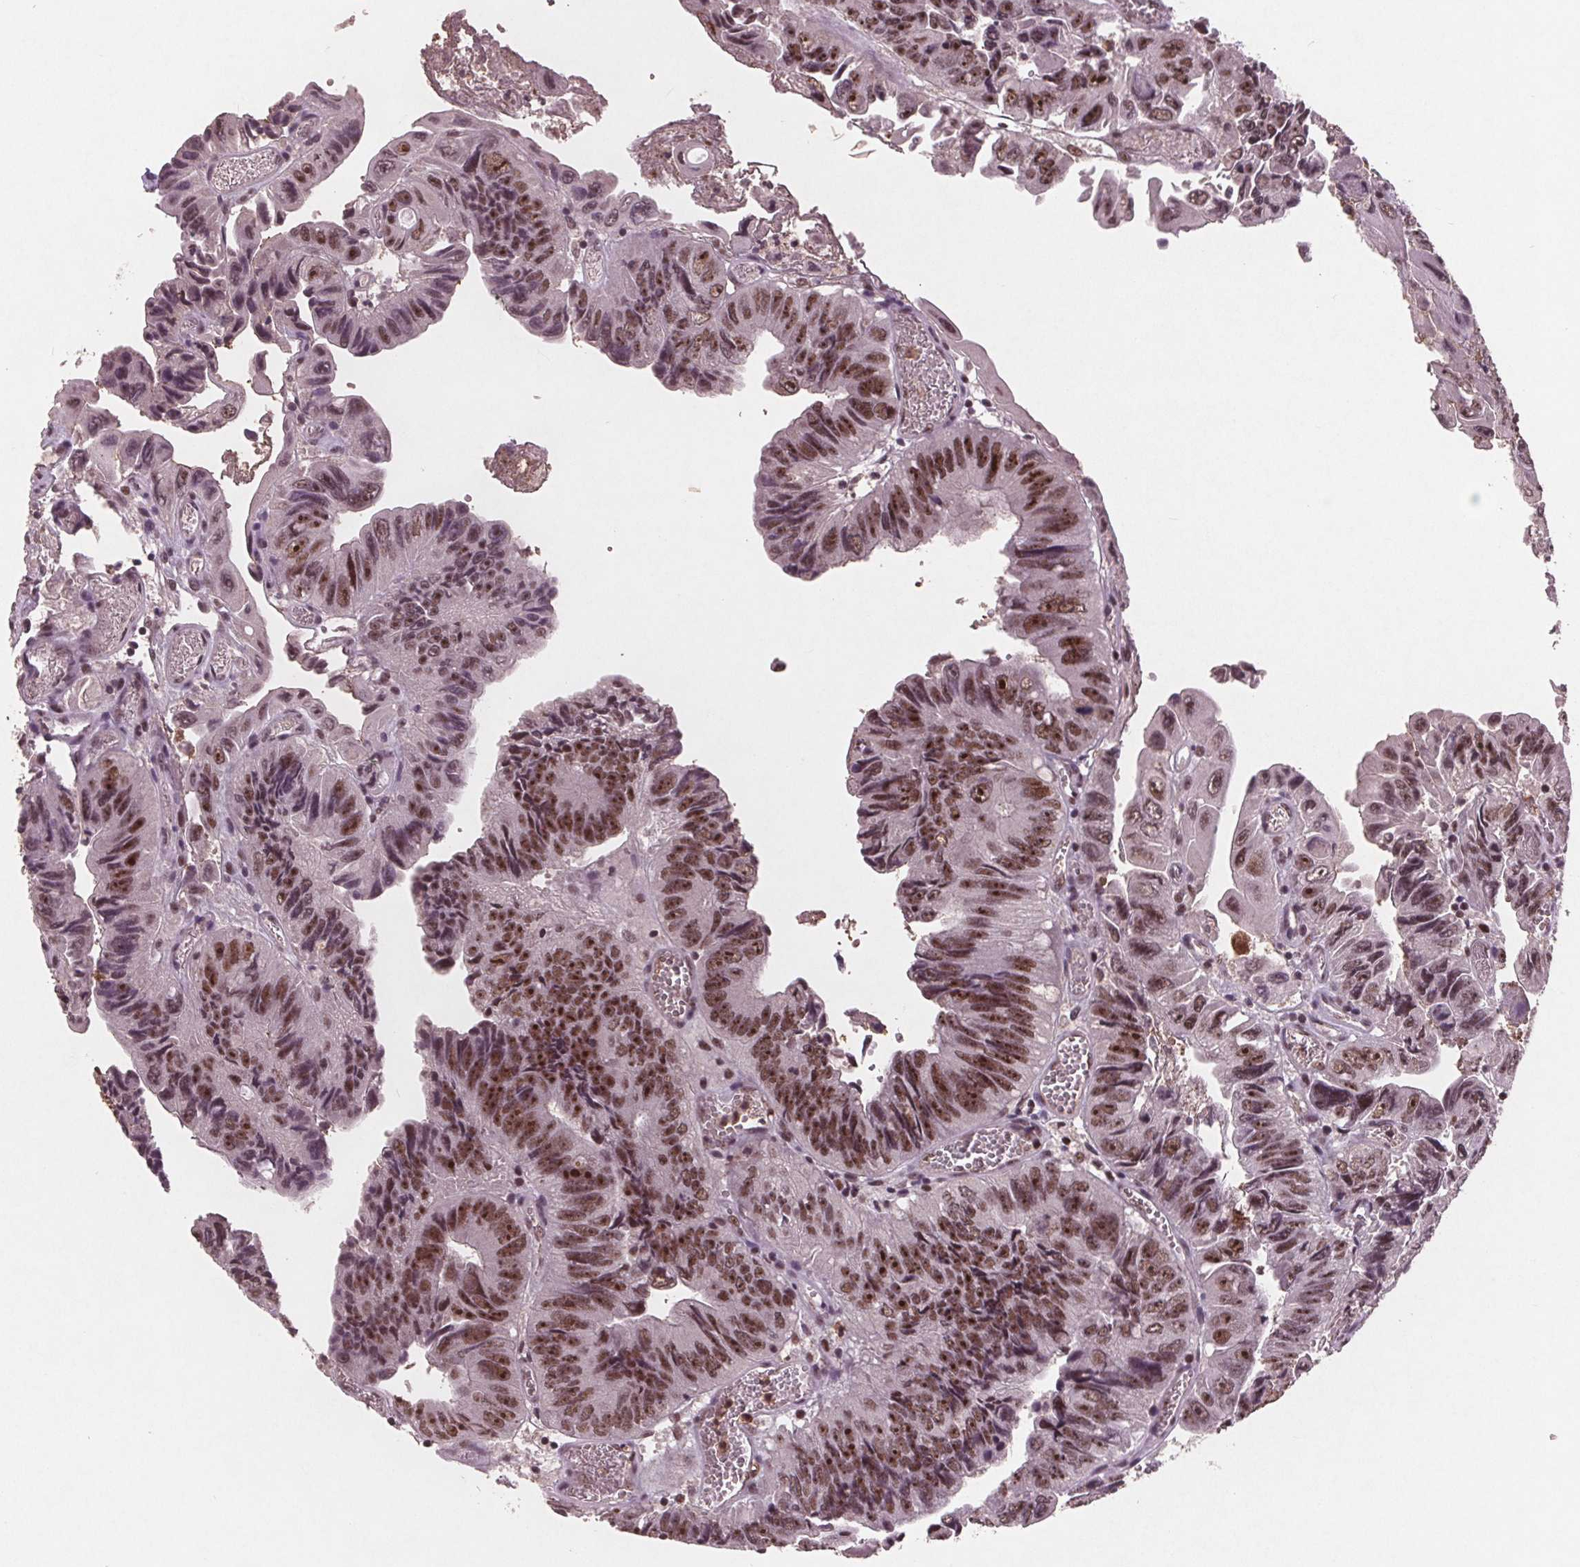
{"staining": {"intensity": "moderate", "quantity": ">75%", "location": "nuclear"}, "tissue": "colorectal cancer", "cell_type": "Tumor cells", "image_type": "cancer", "snomed": [{"axis": "morphology", "description": "Adenocarcinoma, NOS"}, {"axis": "topography", "description": "Colon"}], "caption": "Human adenocarcinoma (colorectal) stained with a protein marker displays moderate staining in tumor cells.", "gene": "RPS6KA2", "patient": {"sex": "female", "age": 84}}